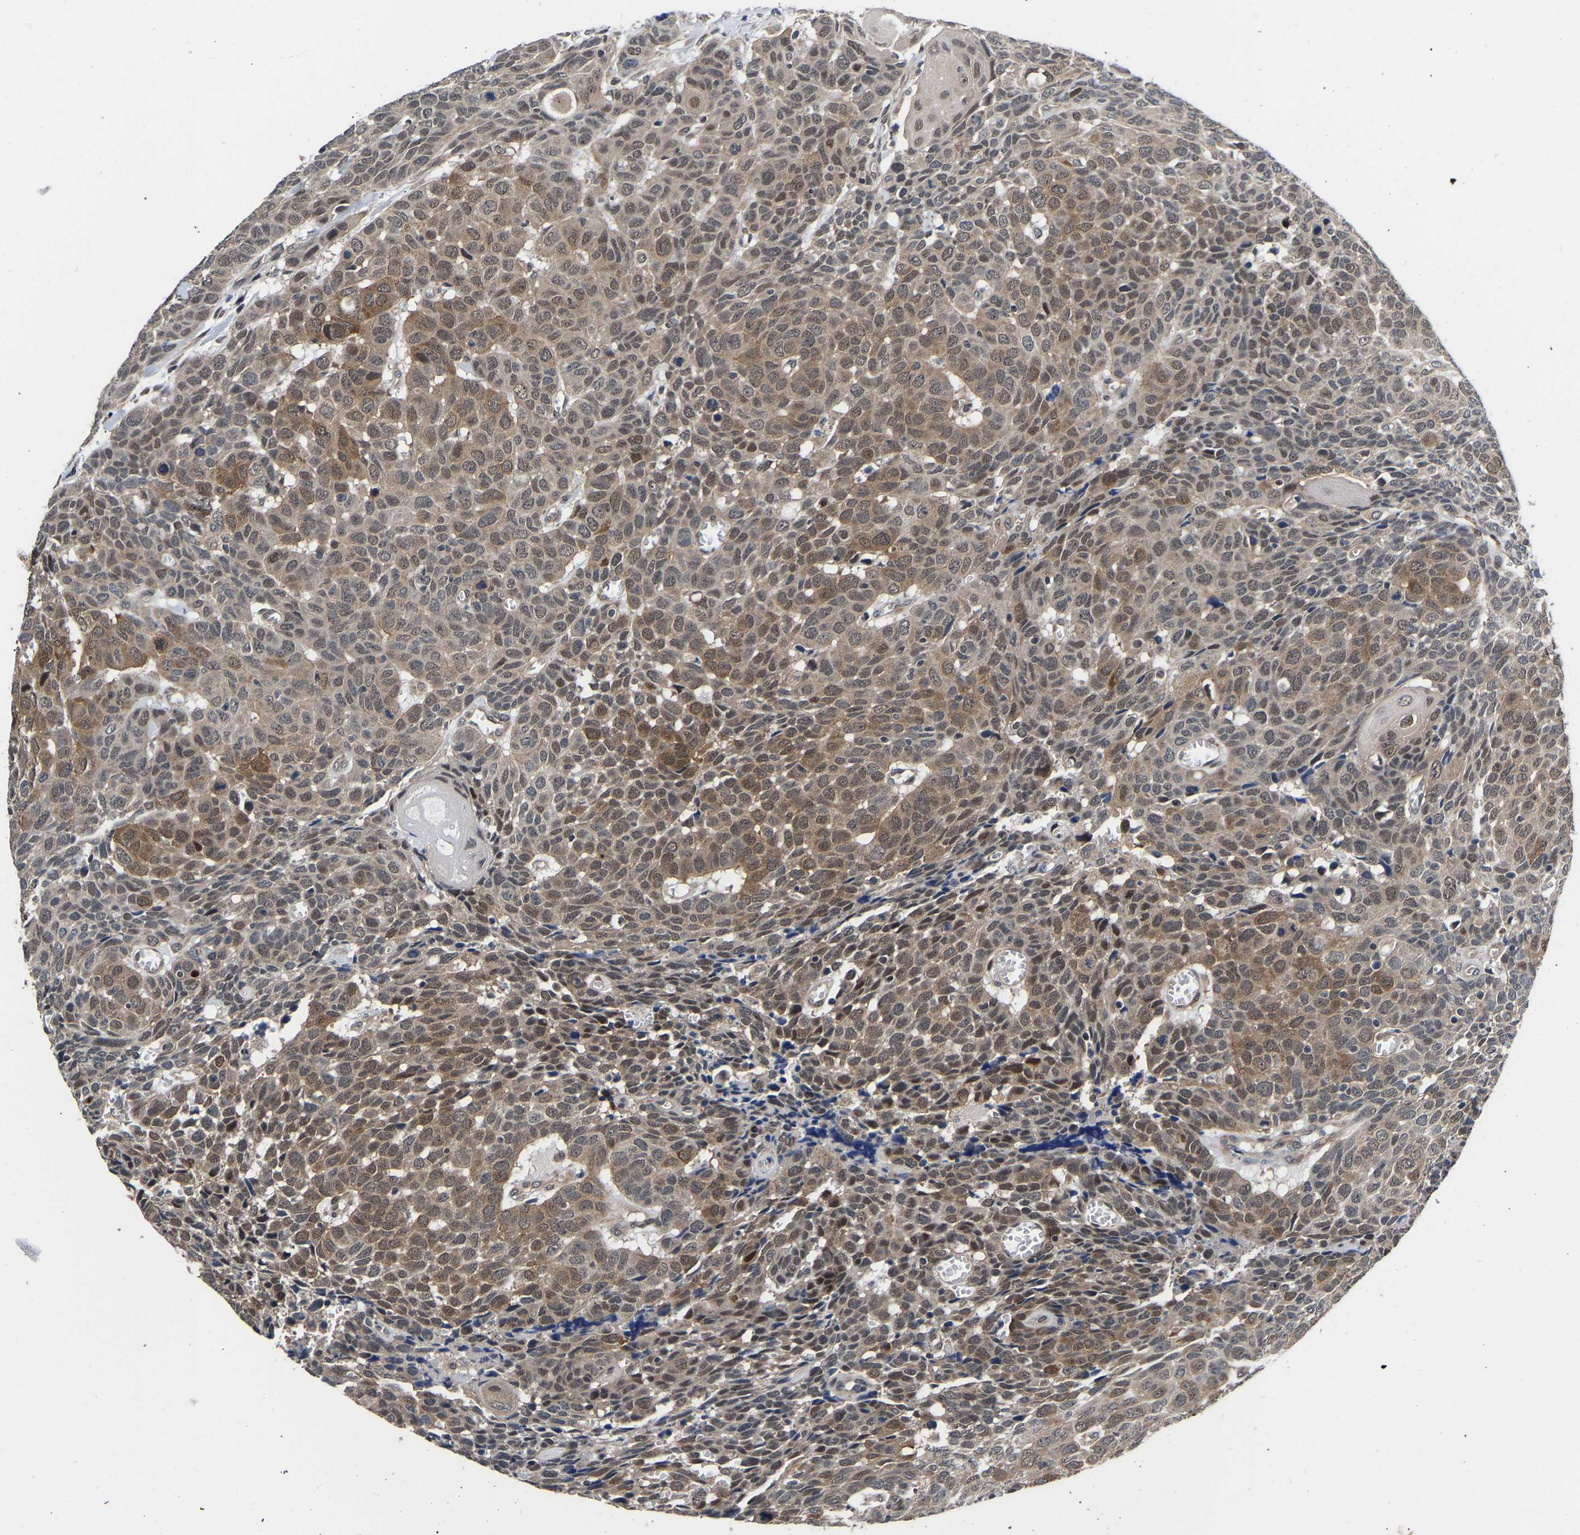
{"staining": {"intensity": "moderate", "quantity": "25%-75%", "location": "cytoplasmic/membranous,nuclear"}, "tissue": "head and neck cancer", "cell_type": "Tumor cells", "image_type": "cancer", "snomed": [{"axis": "morphology", "description": "Squamous cell carcinoma, NOS"}, {"axis": "topography", "description": "Head-Neck"}], "caption": "Moderate cytoplasmic/membranous and nuclear protein staining is appreciated in about 25%-75% of tumor cells in head and neck cancer (squamous cell carcinoma).", "gene": "METTL16", "patient": {"sex": "male", "age": 66}}